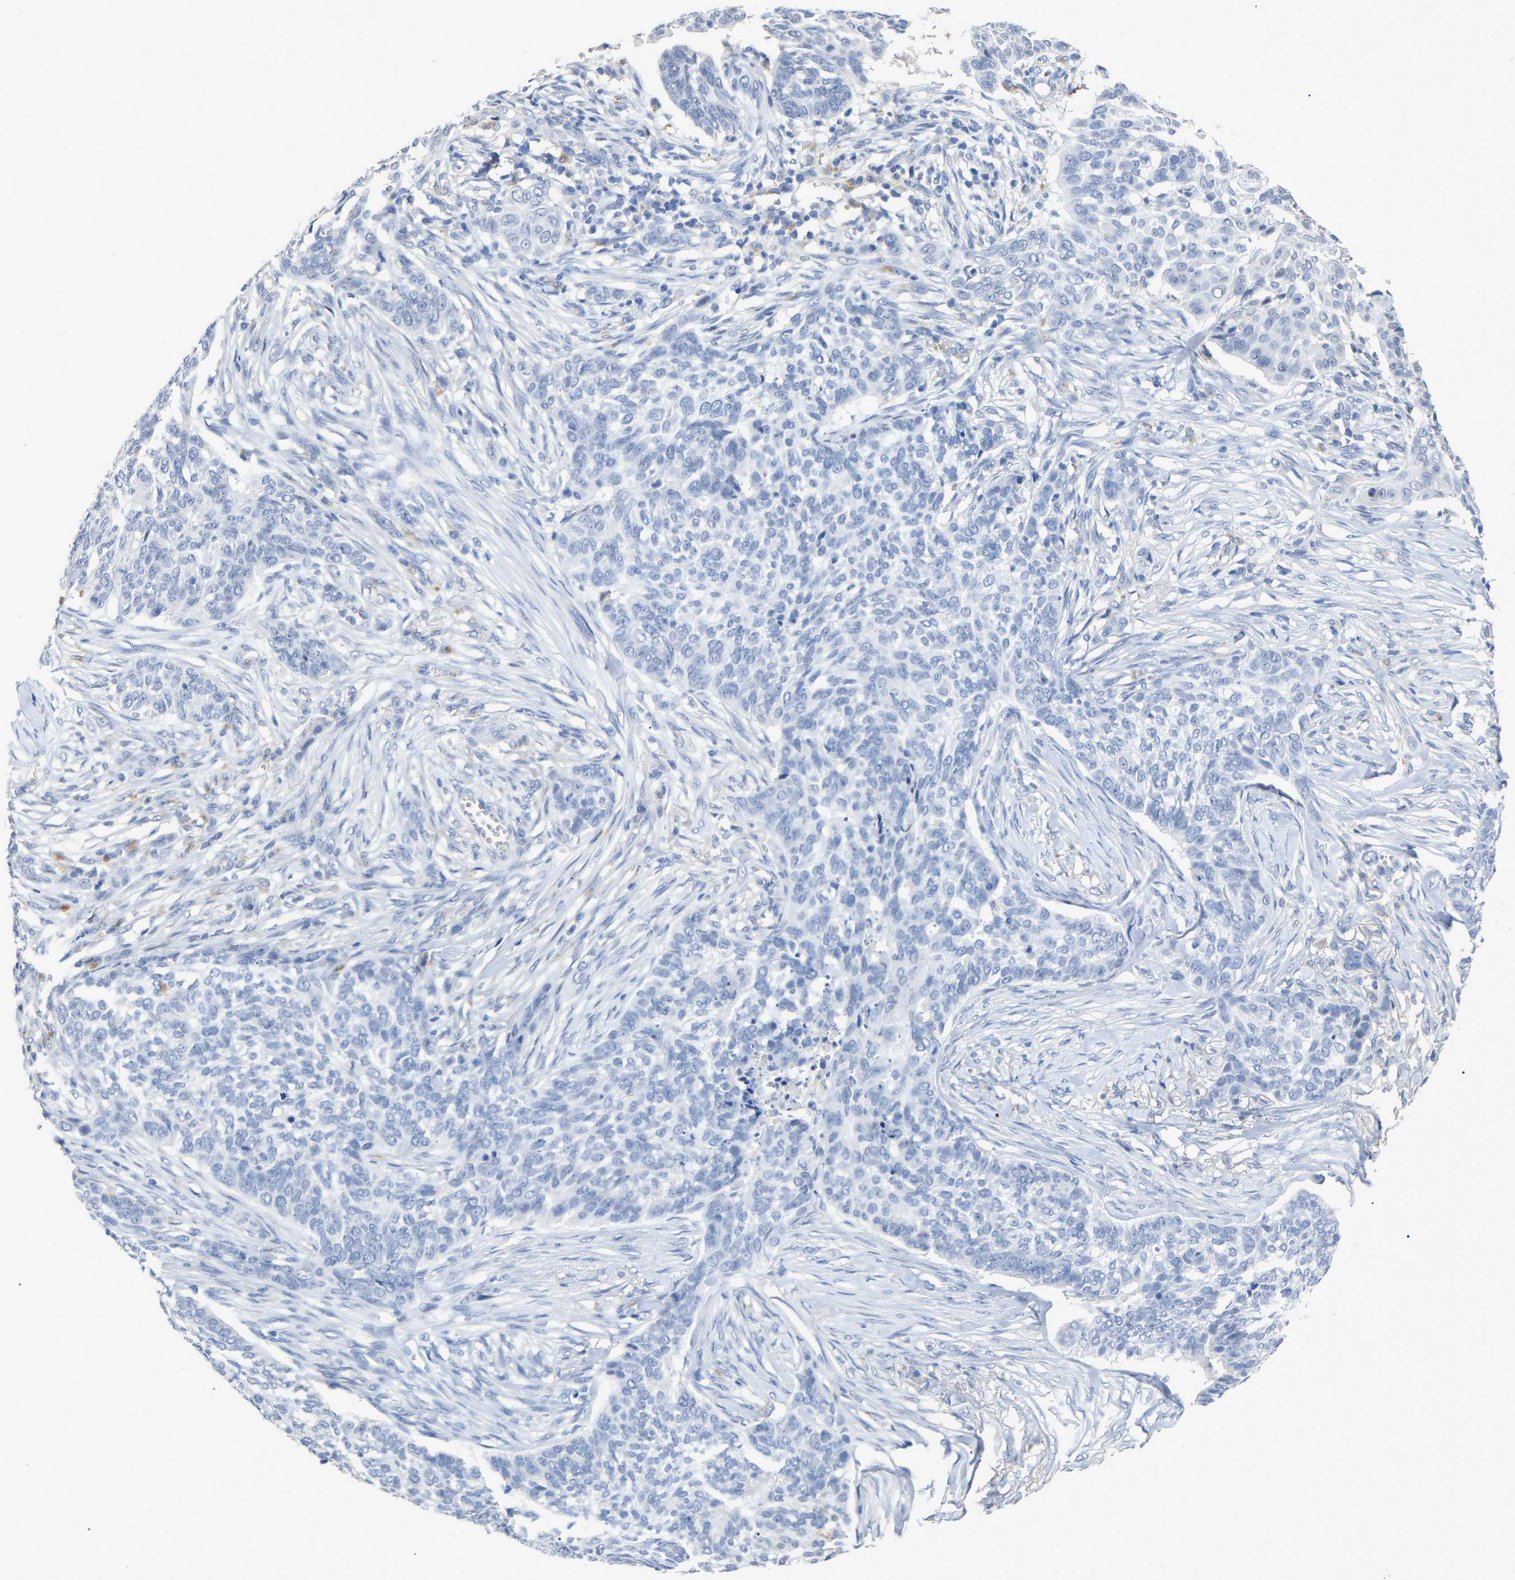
{"staining": {"intensity": "negative", "quantity": "none", "location": "none"}, "tissue": "skin cancer", "cell_type": "Tumor cells", "image_type": "cancer", "snomed": [{"axis": "morphology", "description": "Basal cell carcinoma"}, {"axis": "topography", "description": "Skin"}], "caption": "Immunohistochemical staining of basal cell carcinoma (skin) demonstrates no significant positivity in tumor cells.", "gene": "SMPD2", "patient": {"sex": "male", "age": 85}}